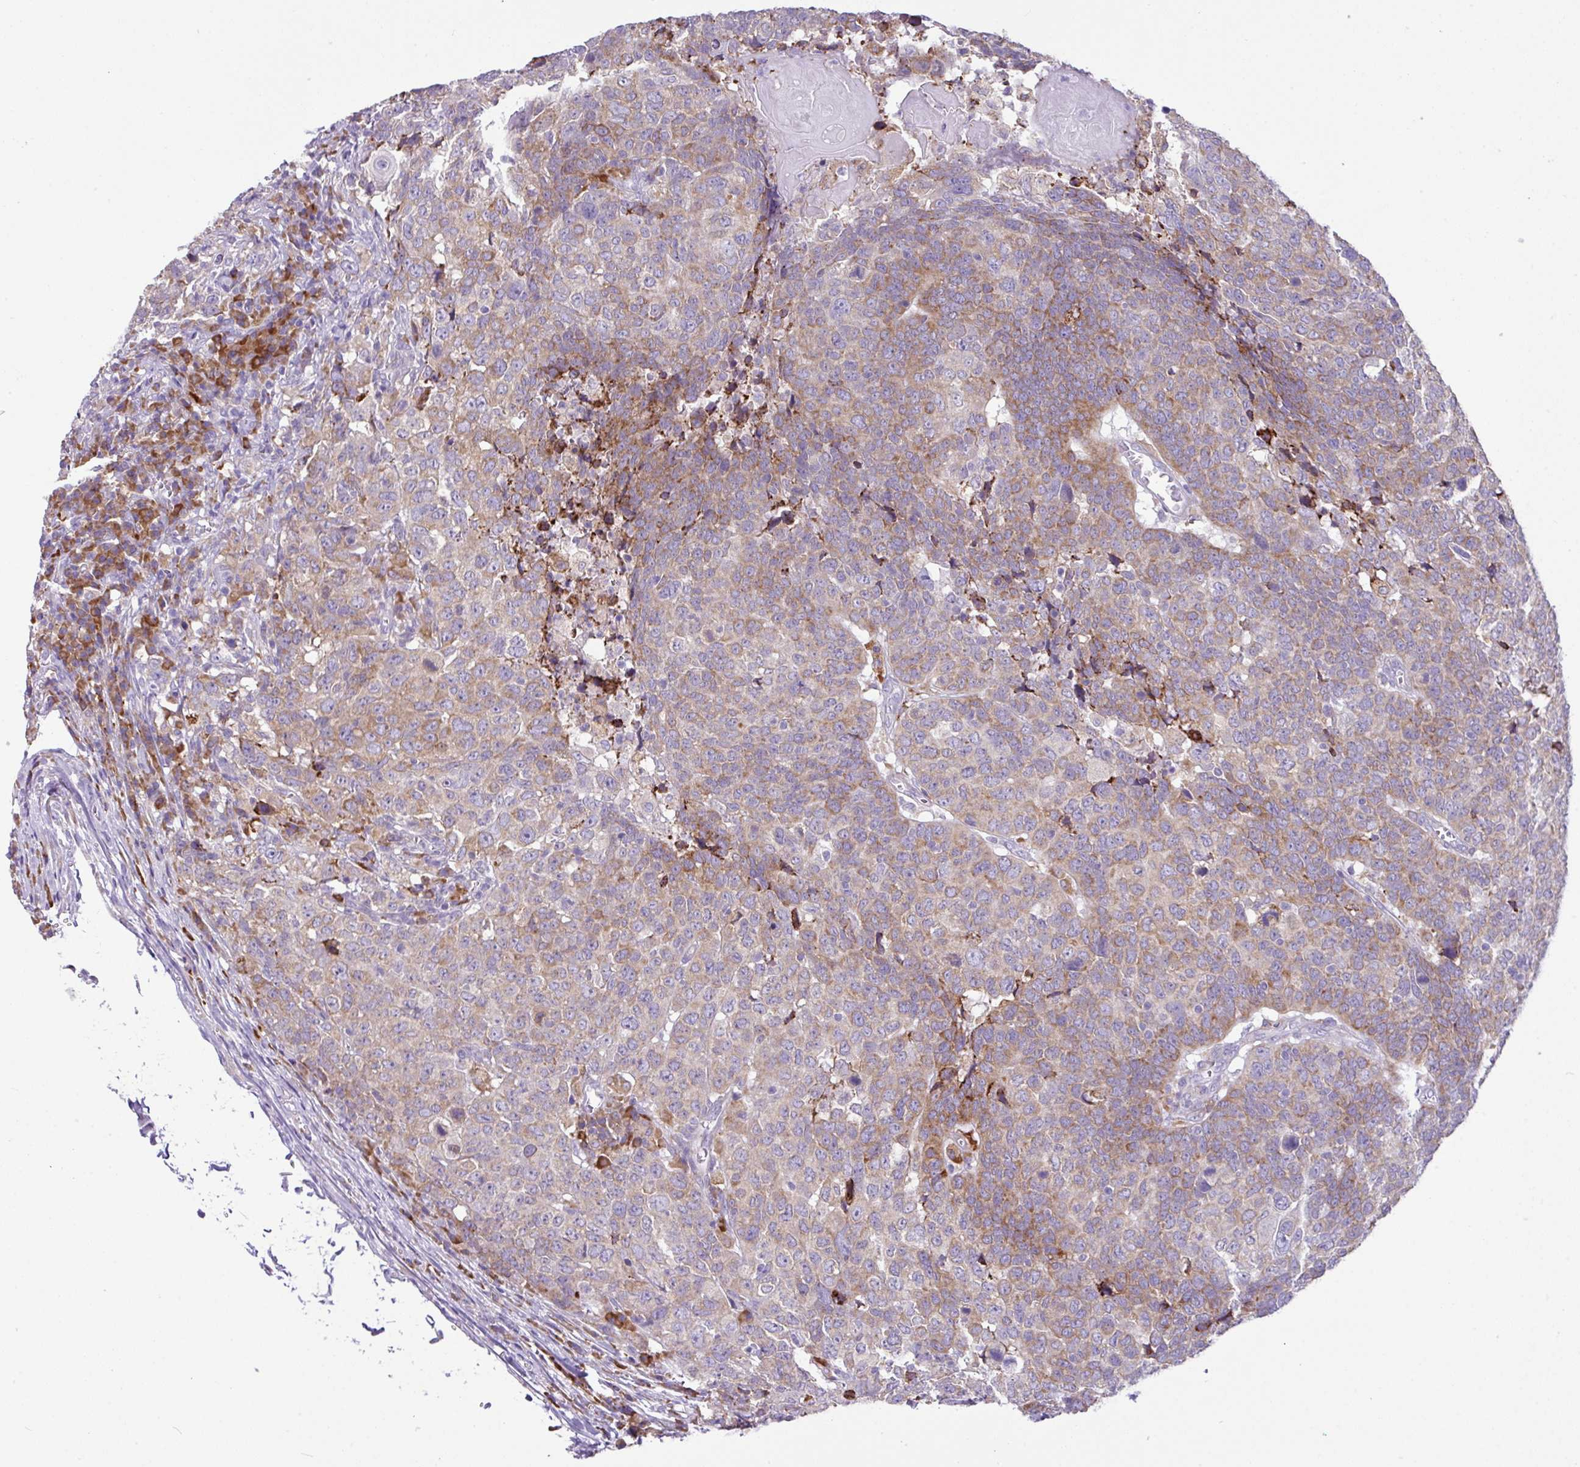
{"staining": {"intensity": "moderate", "quantity": "25%-75%", "location": "cytoplasmic/membranous"}, "tissue": "head and neck cancer", "cell_type": "Tumor cells", "image_type": "cancer", "snomed": [{"axis": "morphology", "description": "Normal tissue, NOS"}, {"axis": "morphology", "description": "Squamous cell carcinoma, NOS"}, {"axis": "topography", "description": "Skeletal muscle"}, {"axis": "topography", "description": "Vascular tissue"}, {"axis": "topography", "description": "Peripheral nerve tissue"}, {"axis": "topography", "description": "Head-Neck"}], "caption": "Head and neck cancer (squamous cell carcinoma) tissue reveals moderate cytoplasmic/membranous positivity in approximately 25%-75% of tumor cells, visualized by immunohistochemistry.", "gene": "RGS21", "patient": {"sex": "male", "age": 66}}